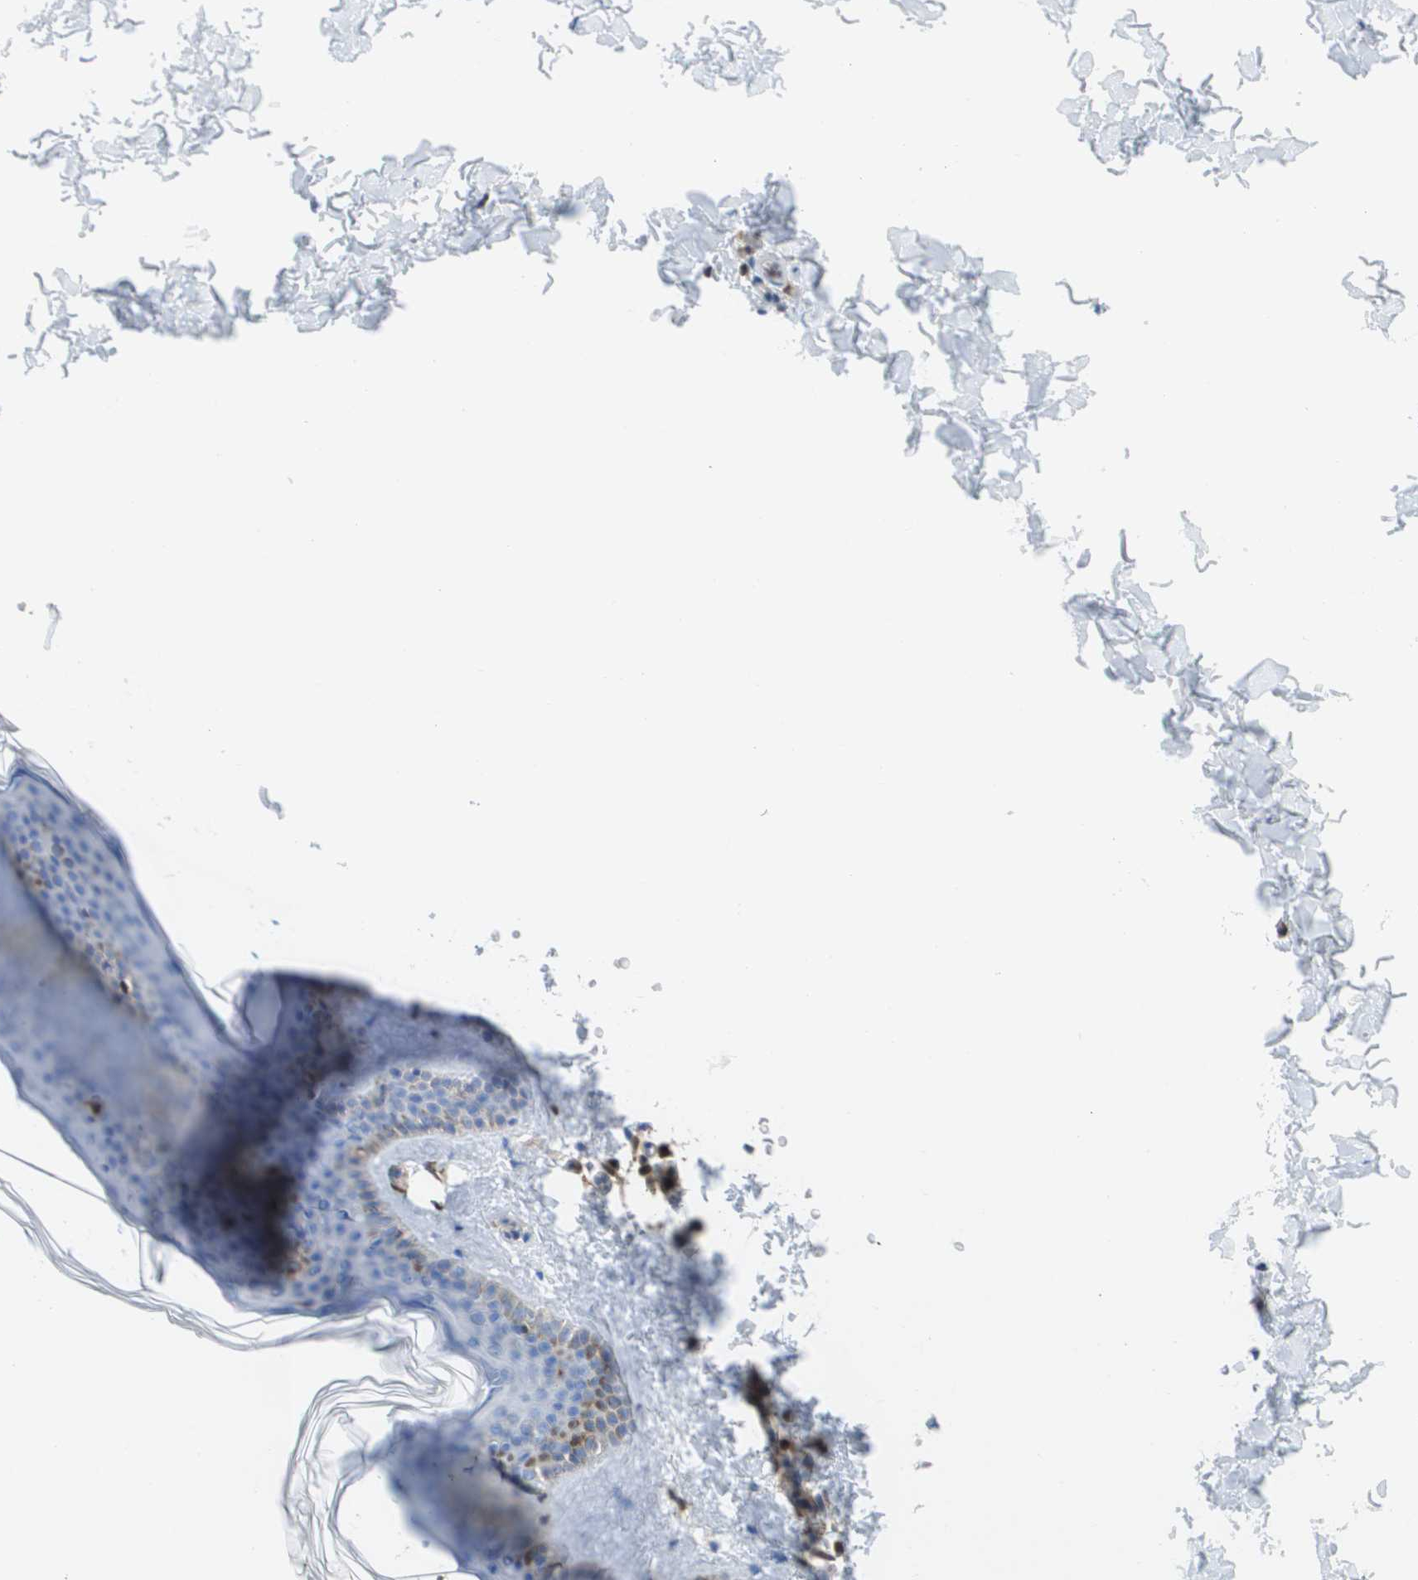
{"staining": {"intensity": "negative", "quantity": "none", "location": "none"}, "tissue": "skin", "cell_type": "Fibroblasts", "image_type": "normal", "snomed": [{"axis": "morphology", "description": "Normal tissue, NOS"}, {"axis": "topography", "description": "Skin"}], "caption": "Fibroblasts are negative for protein expression in normal human skin. (DAB (3,3'-diaminobenzidine) immunohistochemistry visualized using brightfield microscopy, high magnification).", "gene": "DOCK5", "patient": {"sex": "female", "age": 41}}